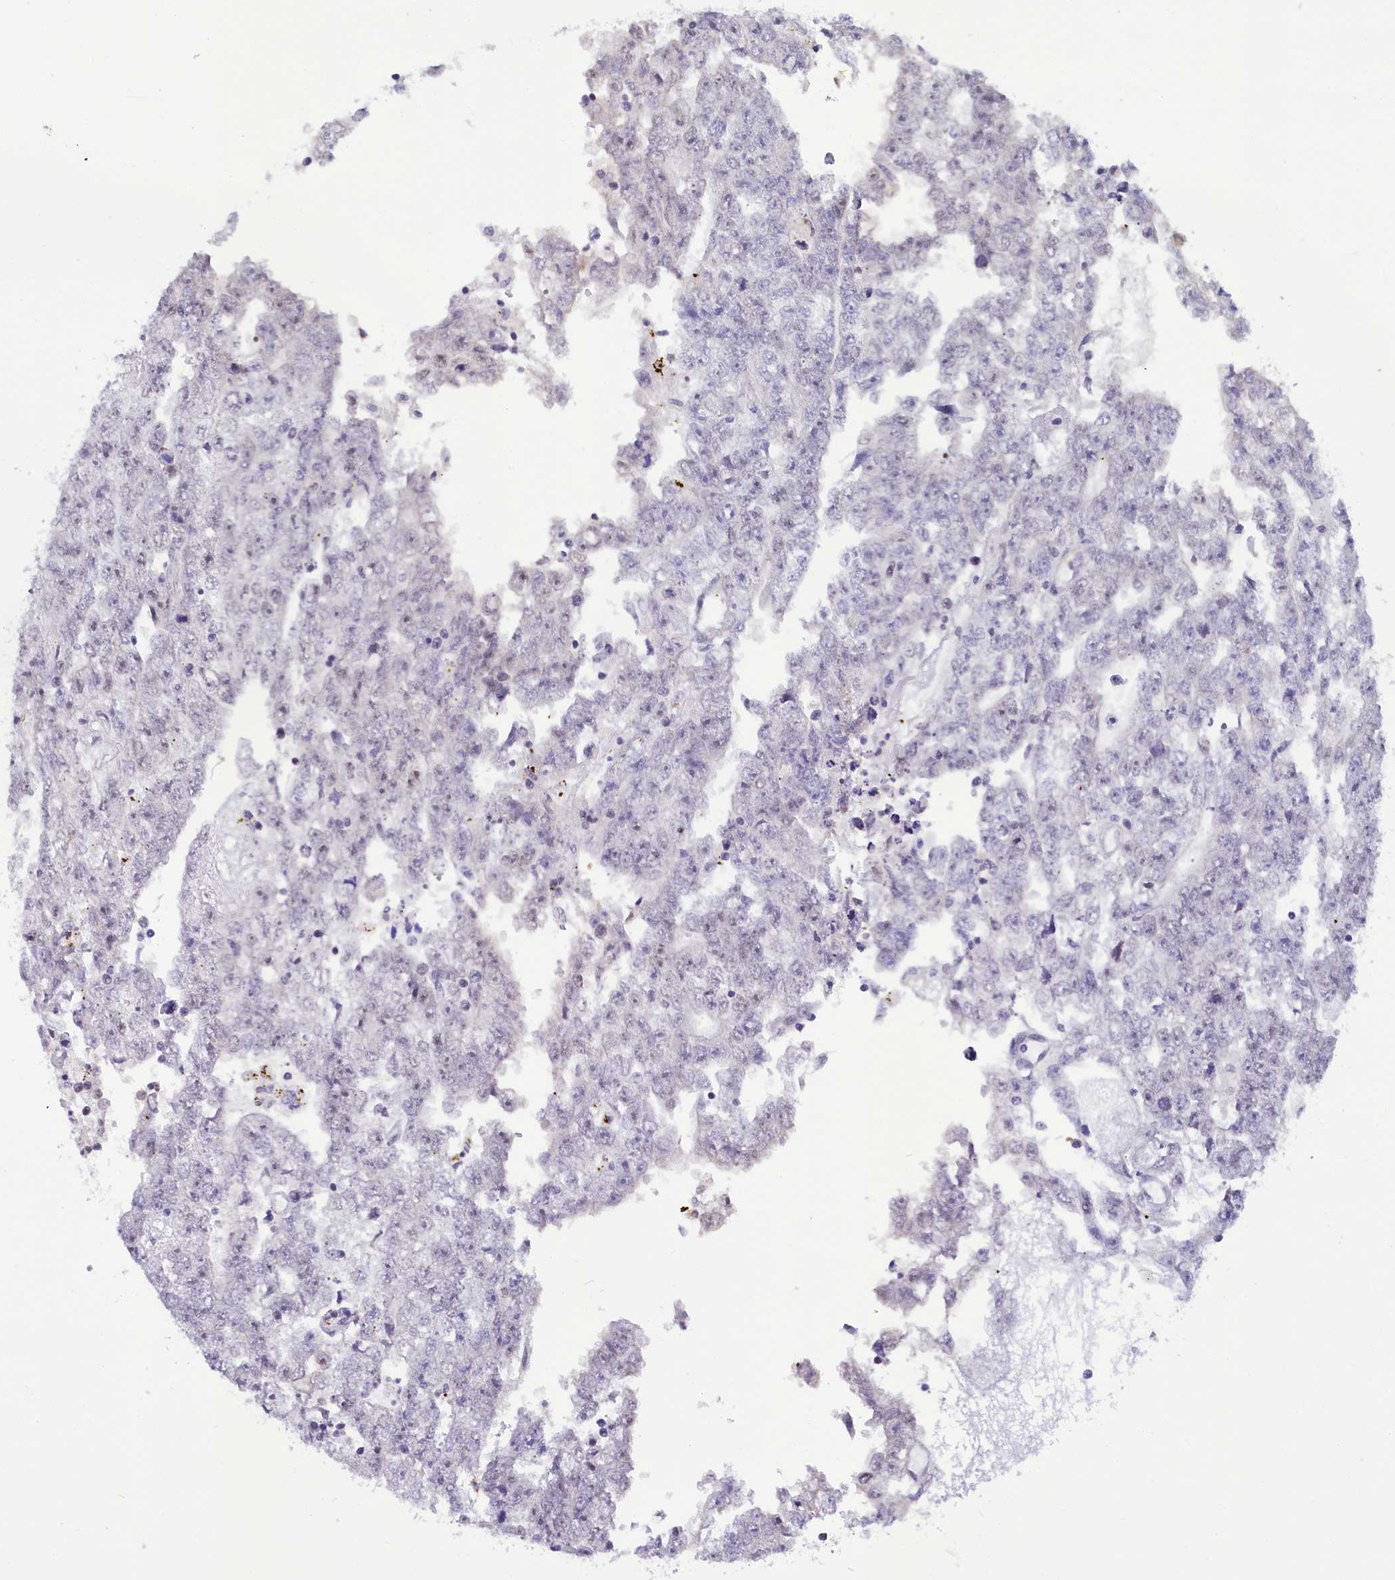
{"staining": {"intensity": "moderate", "quantity": "25%-75%", "location": "nuclear"}, "tissue": "testis cancer", "cell_type": "Tumor cells", "image_type": "cancer", "snomed": [{"axis": "morphology", "description": "Carcinoma, Embryonal, NOS"}, {"axis": "topography", "description": "Testis"}], "caption": "A photomicrograph of human testis cancer (embryonal carcinoma) stained for a protein shows moderate nuclear brown staining in tumor cells. The staining is performed using DAB (3,3'-diaminobenzidine) brown chromogen to label protein expression. The nuclei are counter-stained blue using hematoxylin.", "gene": "SCAF11", "patient": {"sex": "male", "age": 25}}